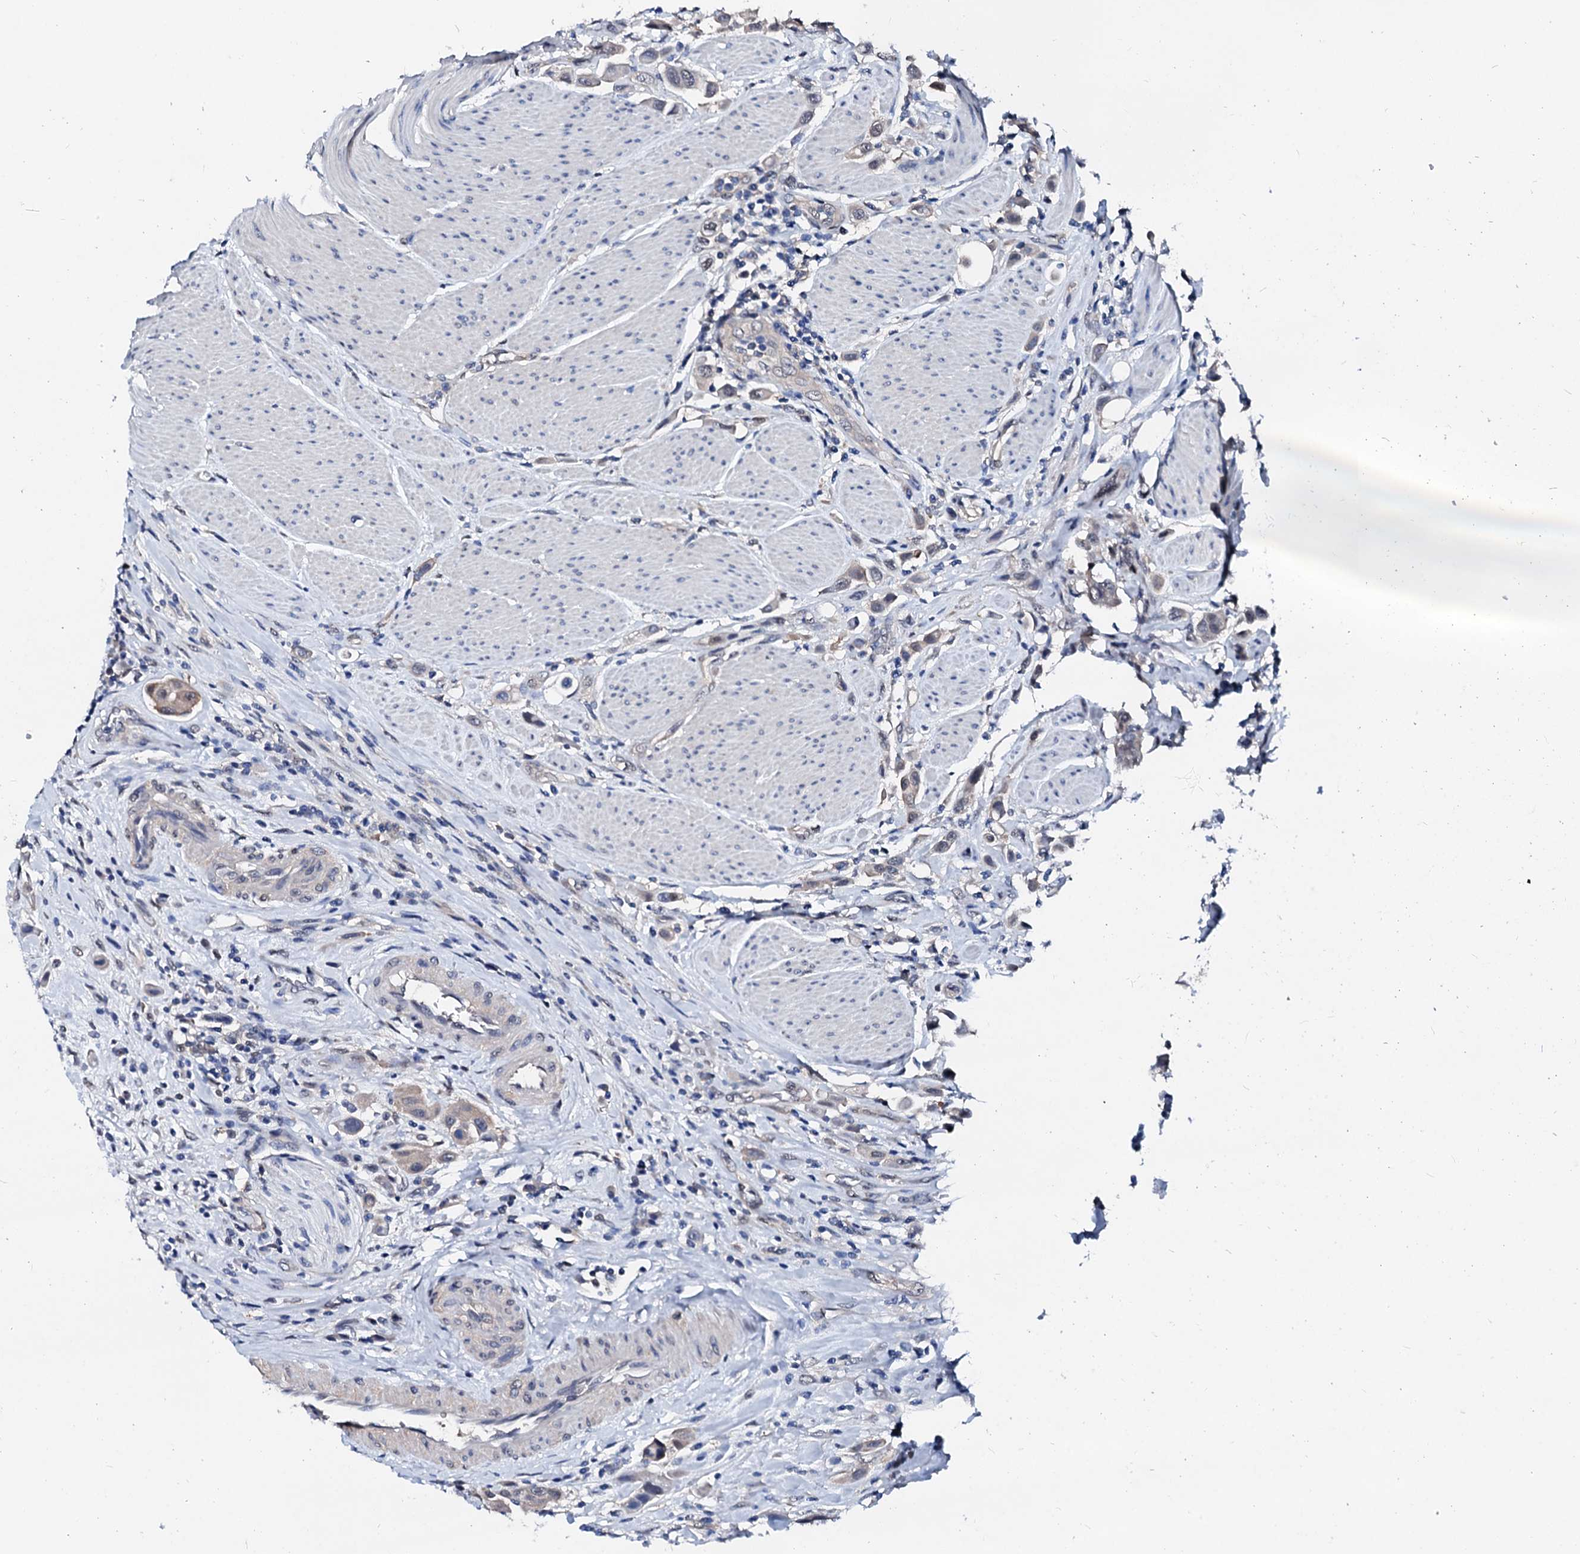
{"staining": {"intensity": "weak", "quantity": "<25%", "location": "cytoplasmic/membranous,nuclear"}, "tissue": "urothelial cancer", "cell_type": "Tumor cells", "image_type": "cancer", "snomed": [{"axis": "morphology", "description": "Urothelial carcinoma, High grade"}, {"axis": "topography", "description": "Urinary bladder"}], "caption": "Urothelial carcinoma (high-grade) was stained to show a protein in brown. There is no significant expression in tumor cells.", "gene": "CSN2", "patient": {"sex": "male", "age": 50}}